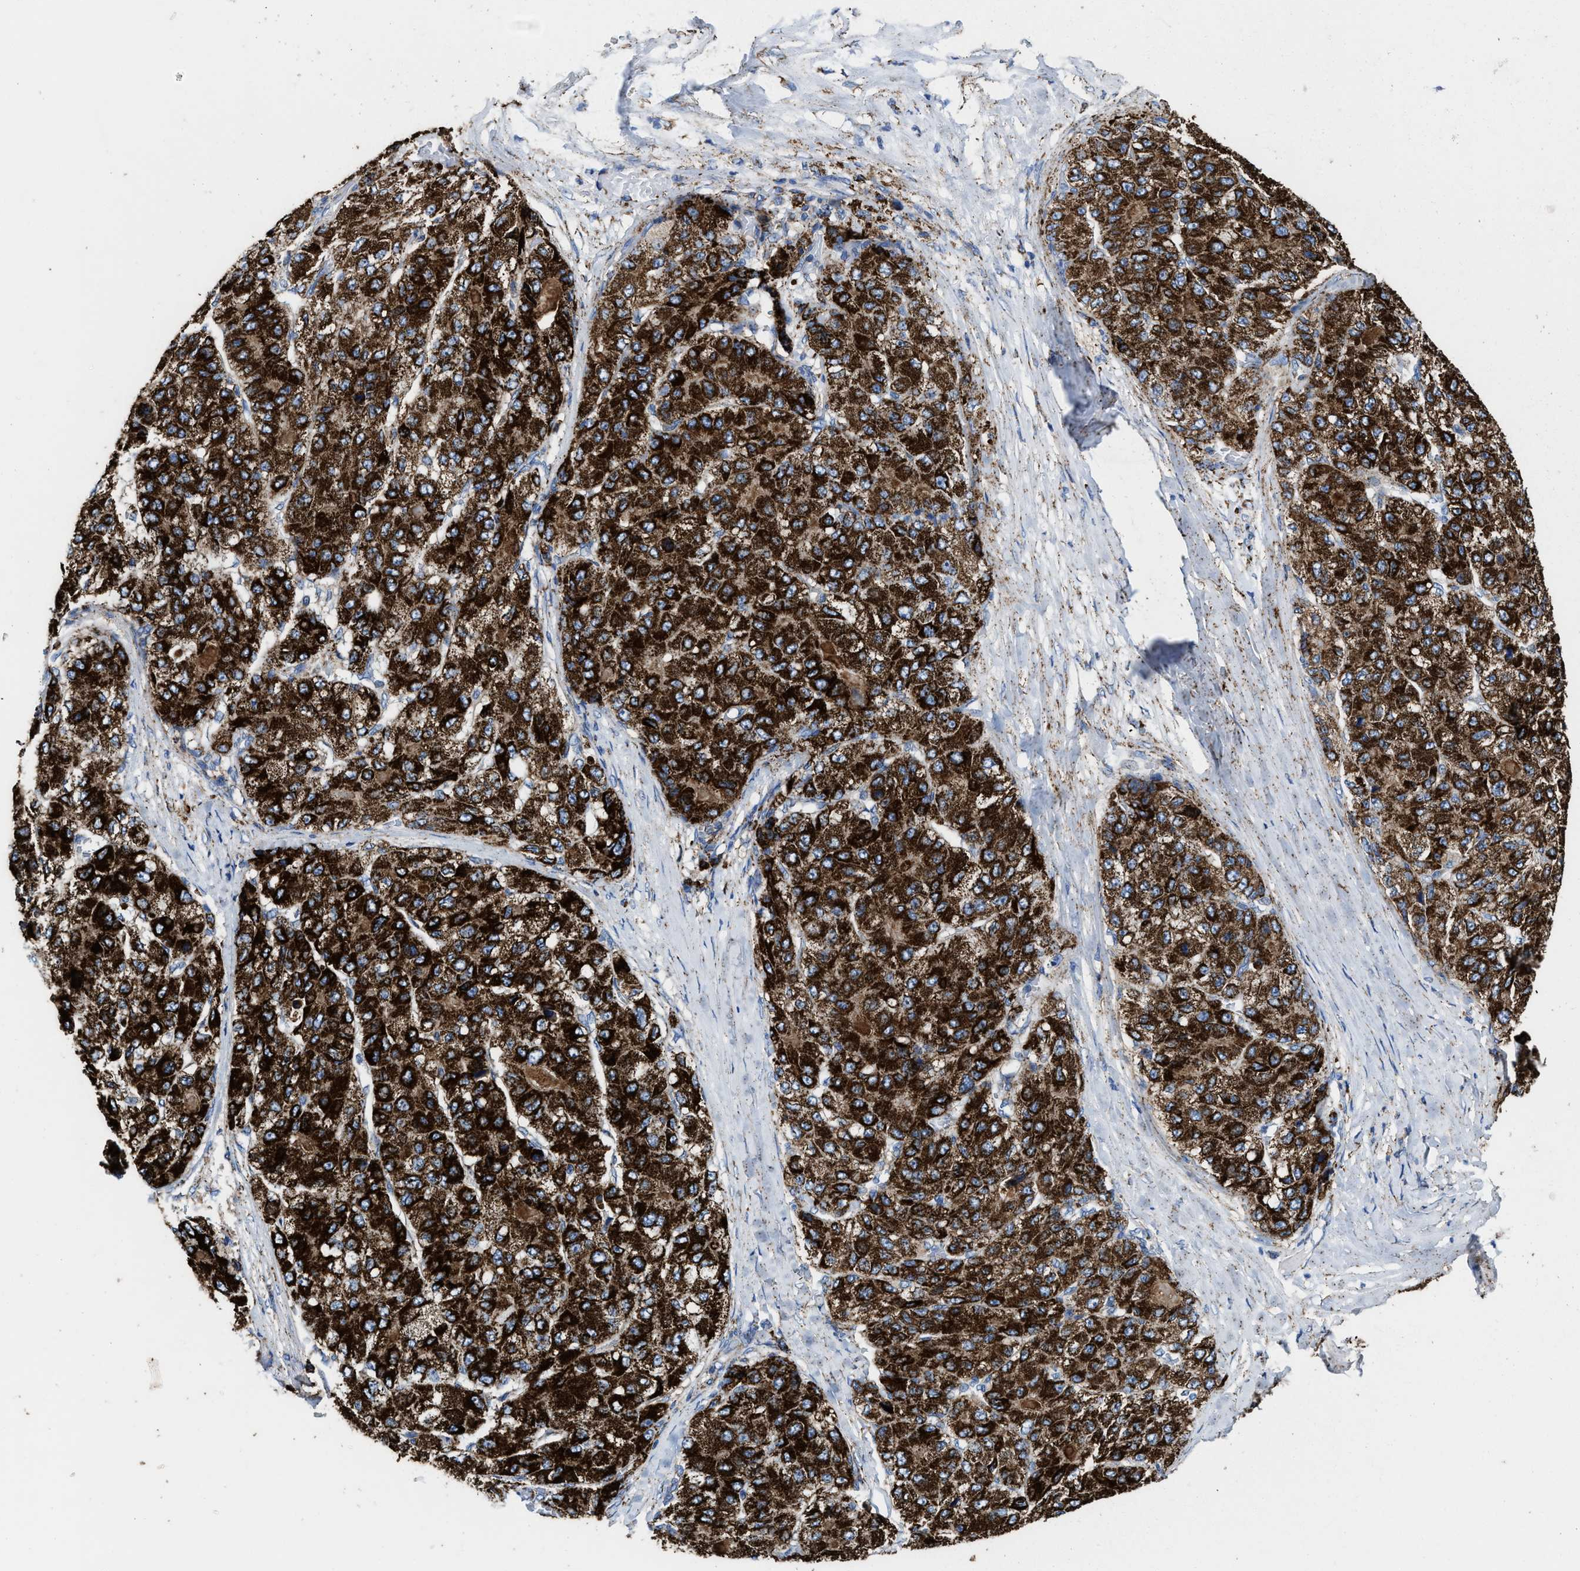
{"staining": {"intensity": "strong", "quantity": ">75%", "location": "cytoplasmic/membranous"}, "tissue": "liver cancer", "cell_type": "Tumor cells", "image_type": "cancer", "snomed": [{"axis": "morphology", "description": "Carcinoma, Hepatocellular, NOS"}, {"axis": "topography", "description": "Liver"}], "caption": "This is an image of immunohistochemistry (IHC) staining of liver cancer, which shows strong staining in the cytoplasmic/membranous of tumor cells.", "gene": "ALDH1B1", "patient": {"sex": "male", "age": 80}}